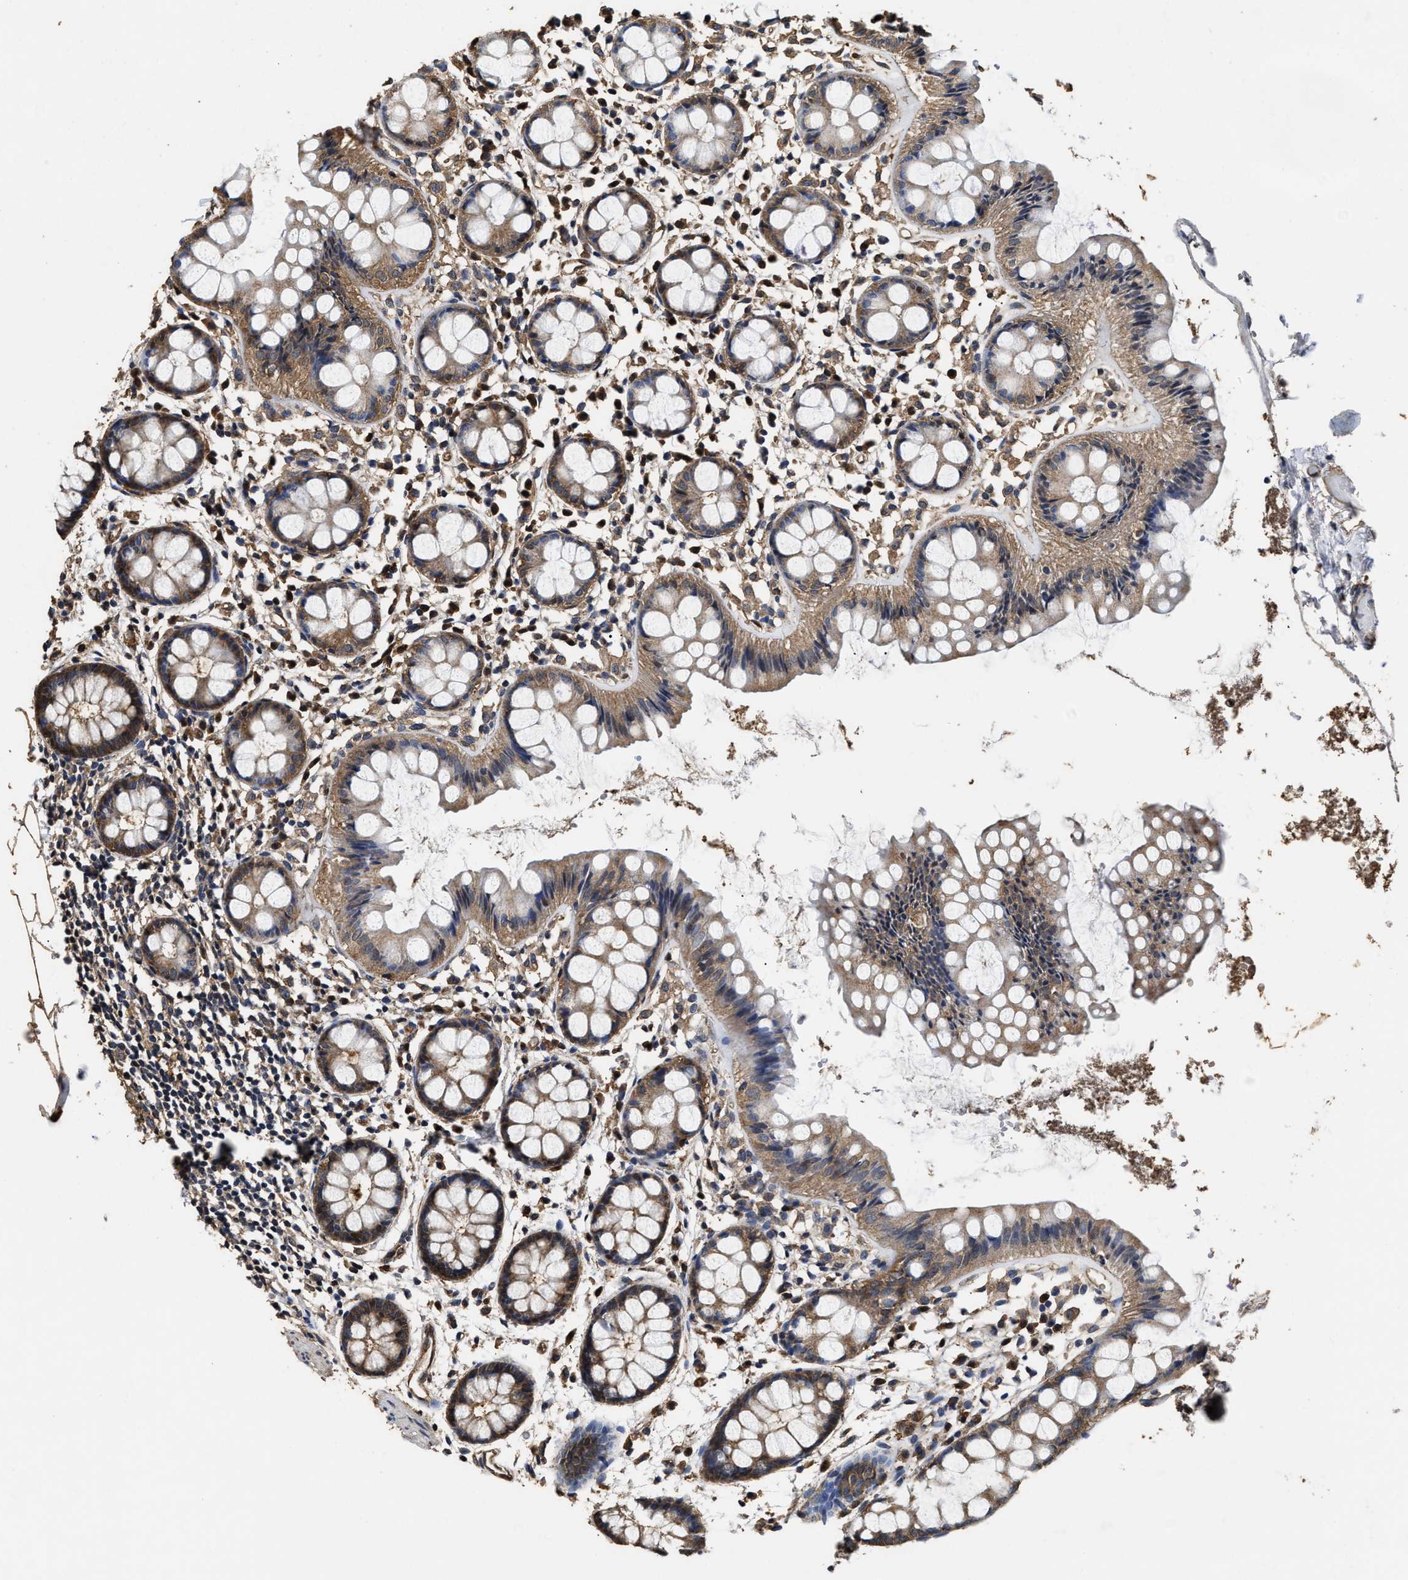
{"staining": {"intensity": "moderate", "quantity": ">75%", "location": "cytoplasmic/membranous"}, "tissue": "rectum", "cell_type": "Glandular cells", "image_type": "normal", "snomed": [{"axis": "morphology", "description": "Normal tissue, NOS"}, {"axis": "topography", "description": "Rectum"}], "caption": "Protein staining exhibits moderate cytoplasmic/membranous expression in about >75% of glandular cells in normal rectum.", "gene": "YWHAE", "patient": {"sex": "female", "age": 66}}